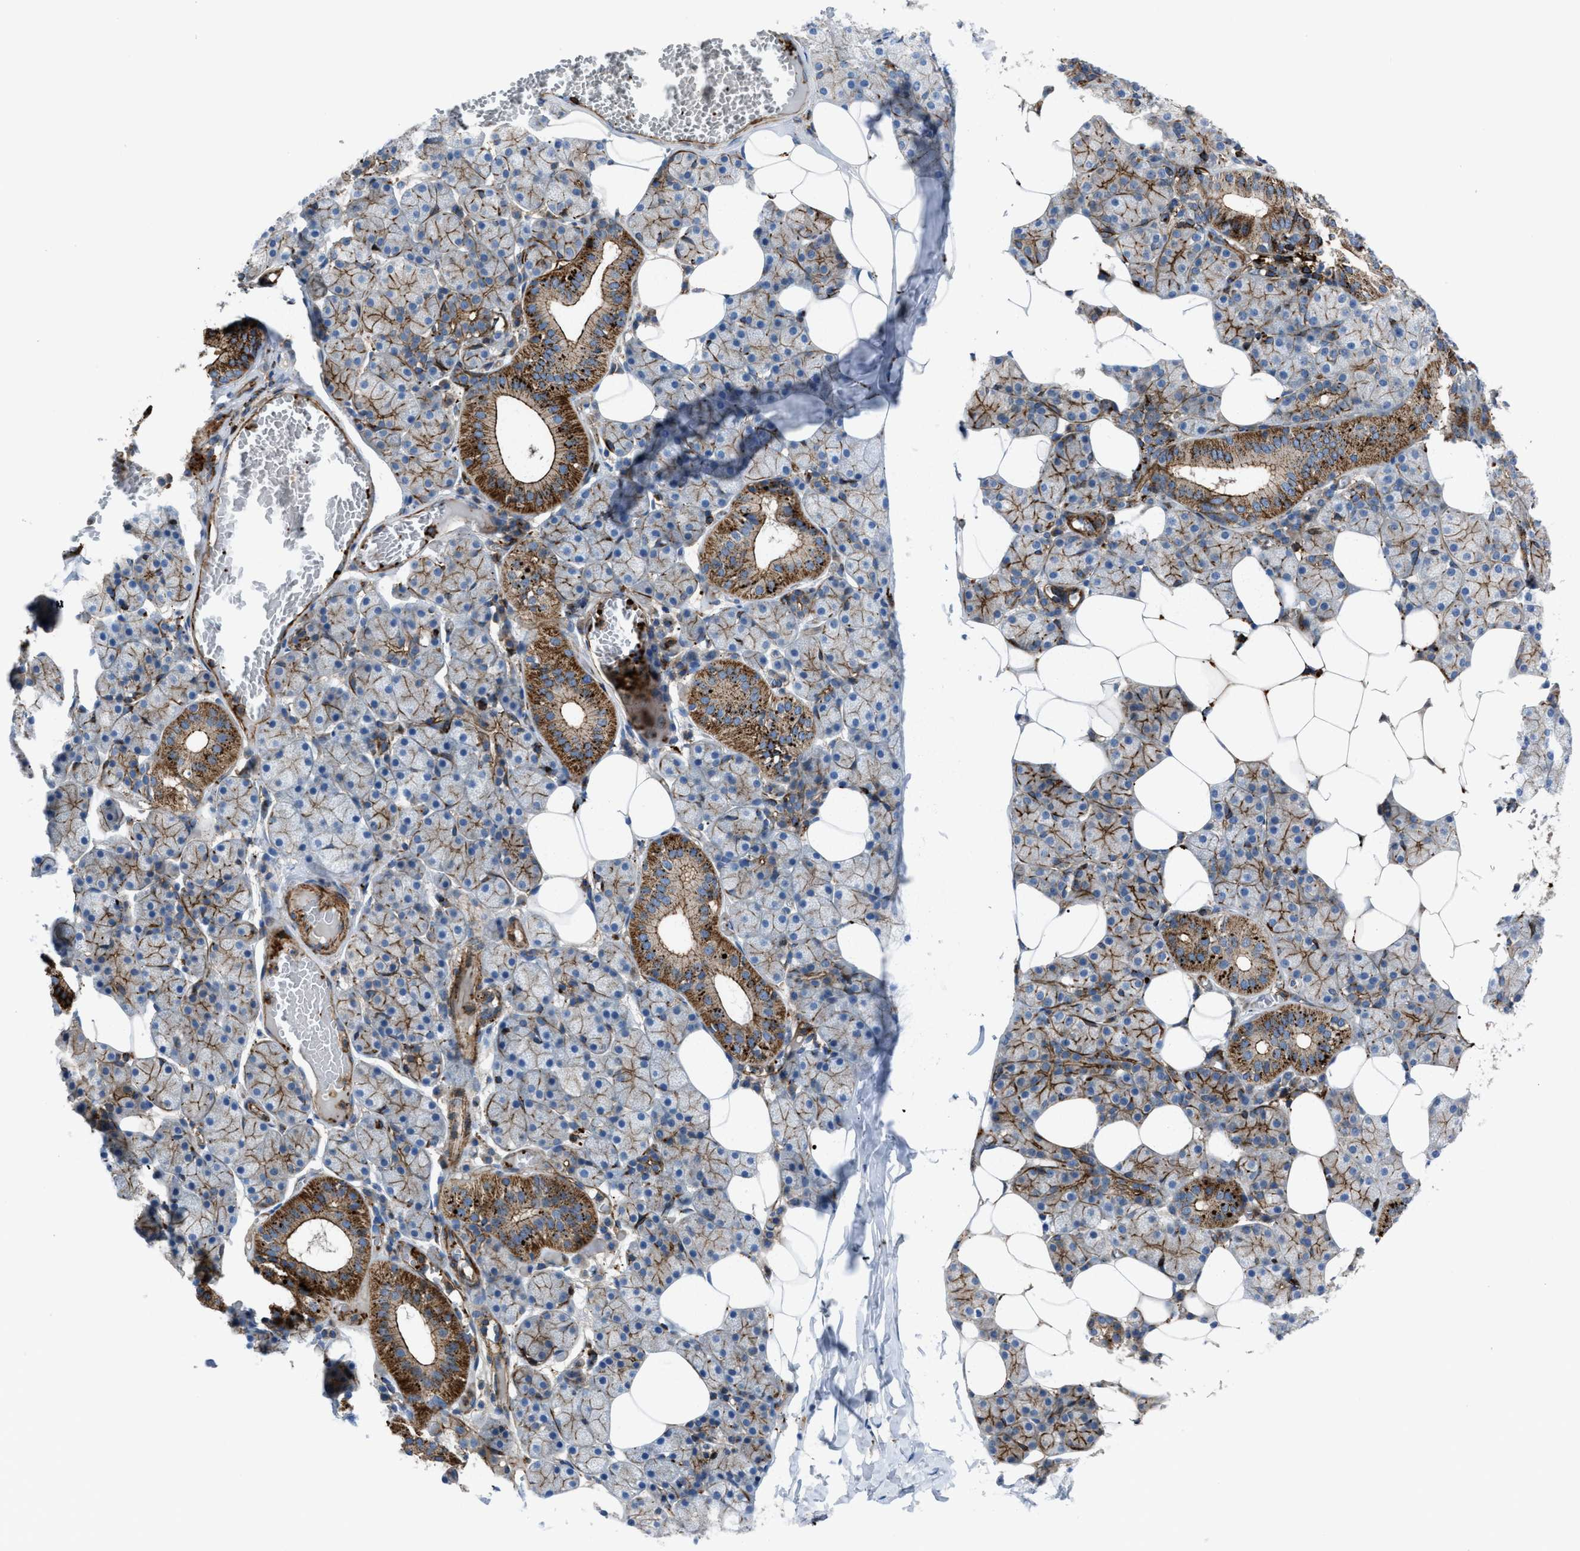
{"staining": {"intensity": "moderate", "quantity": "25%-75%", "location": "cytoplasmic/membranous"}, "tissue": "salivary gland", "cell_type": "Glandular cells", "image_type": "normal", "snomed": [{"axis": "morphology", "description": "Normal tissue, NOS"}, {"axis": "topography", "description": "Salivary gland"}], "caption": "Brown immunohistochemical staining in unremarkable human salivary gland exhibits moderate cytoplasmic/membranous staining in approximately 25%-75% of glandular cells.", "gene": "AGPAT2", "patient": {"sex": "female", "age": 33}}